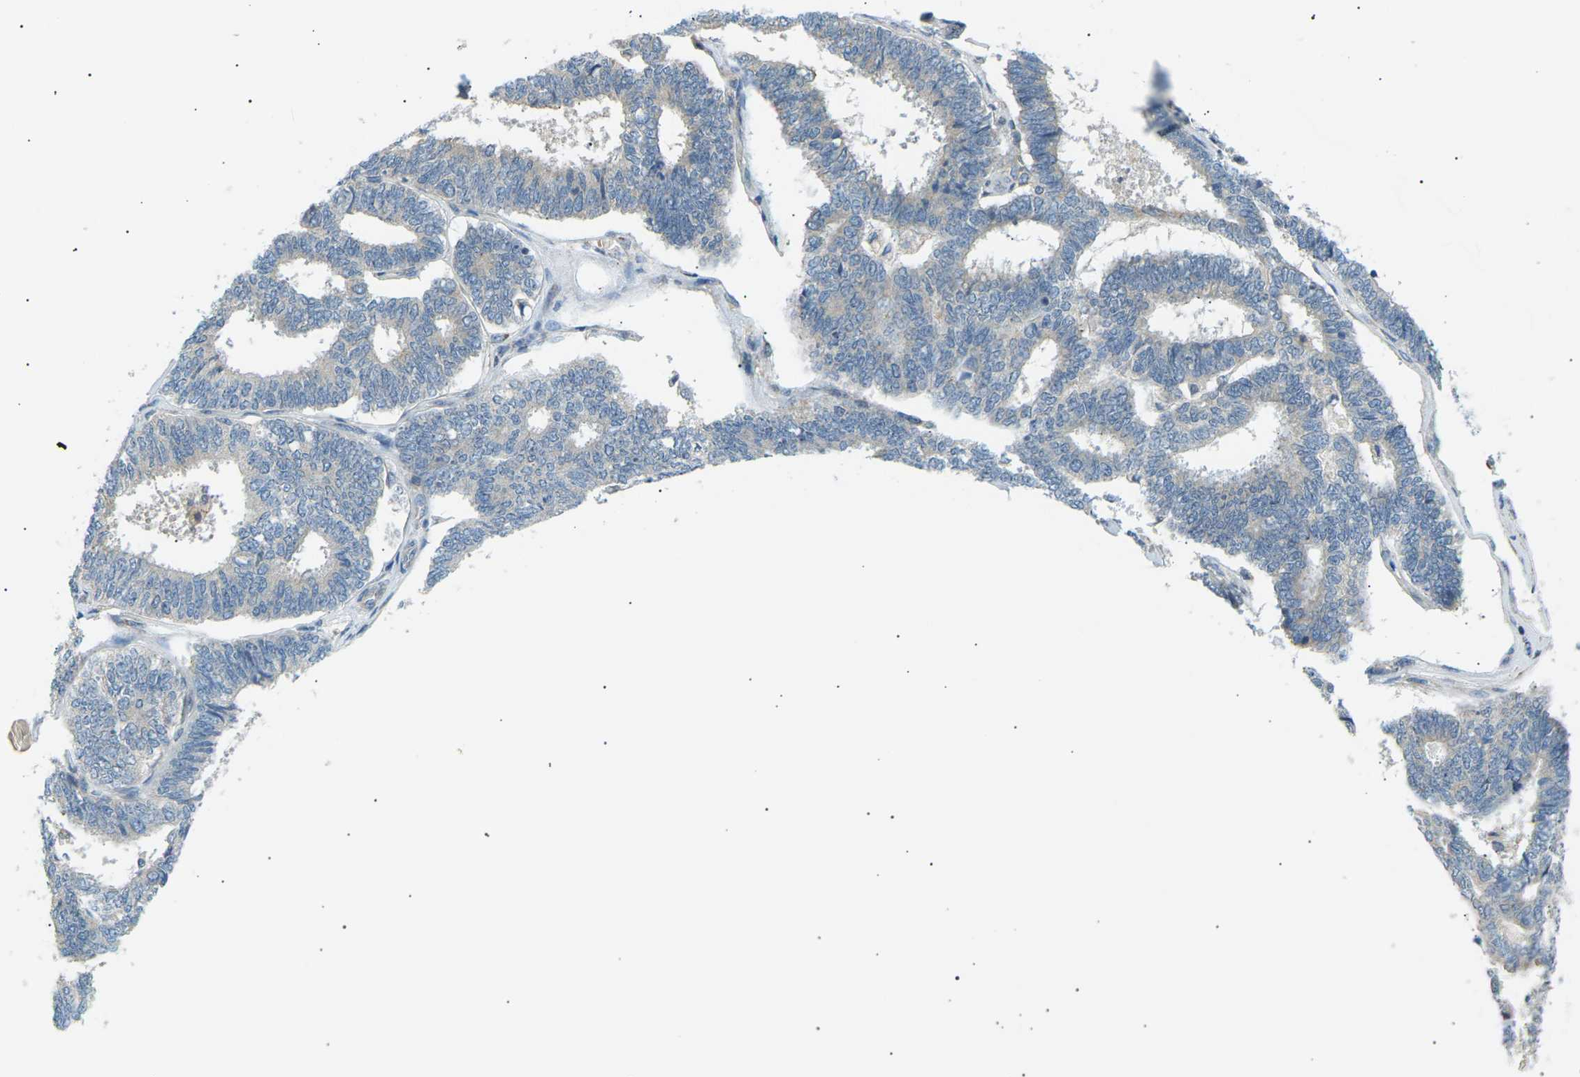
{"staining": {"intensity": "negative", "quantity": "none", "location": "none"}, "tissue": "endometrial cancer", "cell_type": "Tumor cells", "image_type": "cancer", "snomed": [{"axis": "morphology", "description": "Adenocarcinoma, NOS"}, {"axis": "topography", "description": "Endometrium"}], "caption": "Tumor cells show no significant staining in endometrial adenocarcinoma.", "gene": "TBC1D8", "patient": {"sex": "female", "age": 70}}